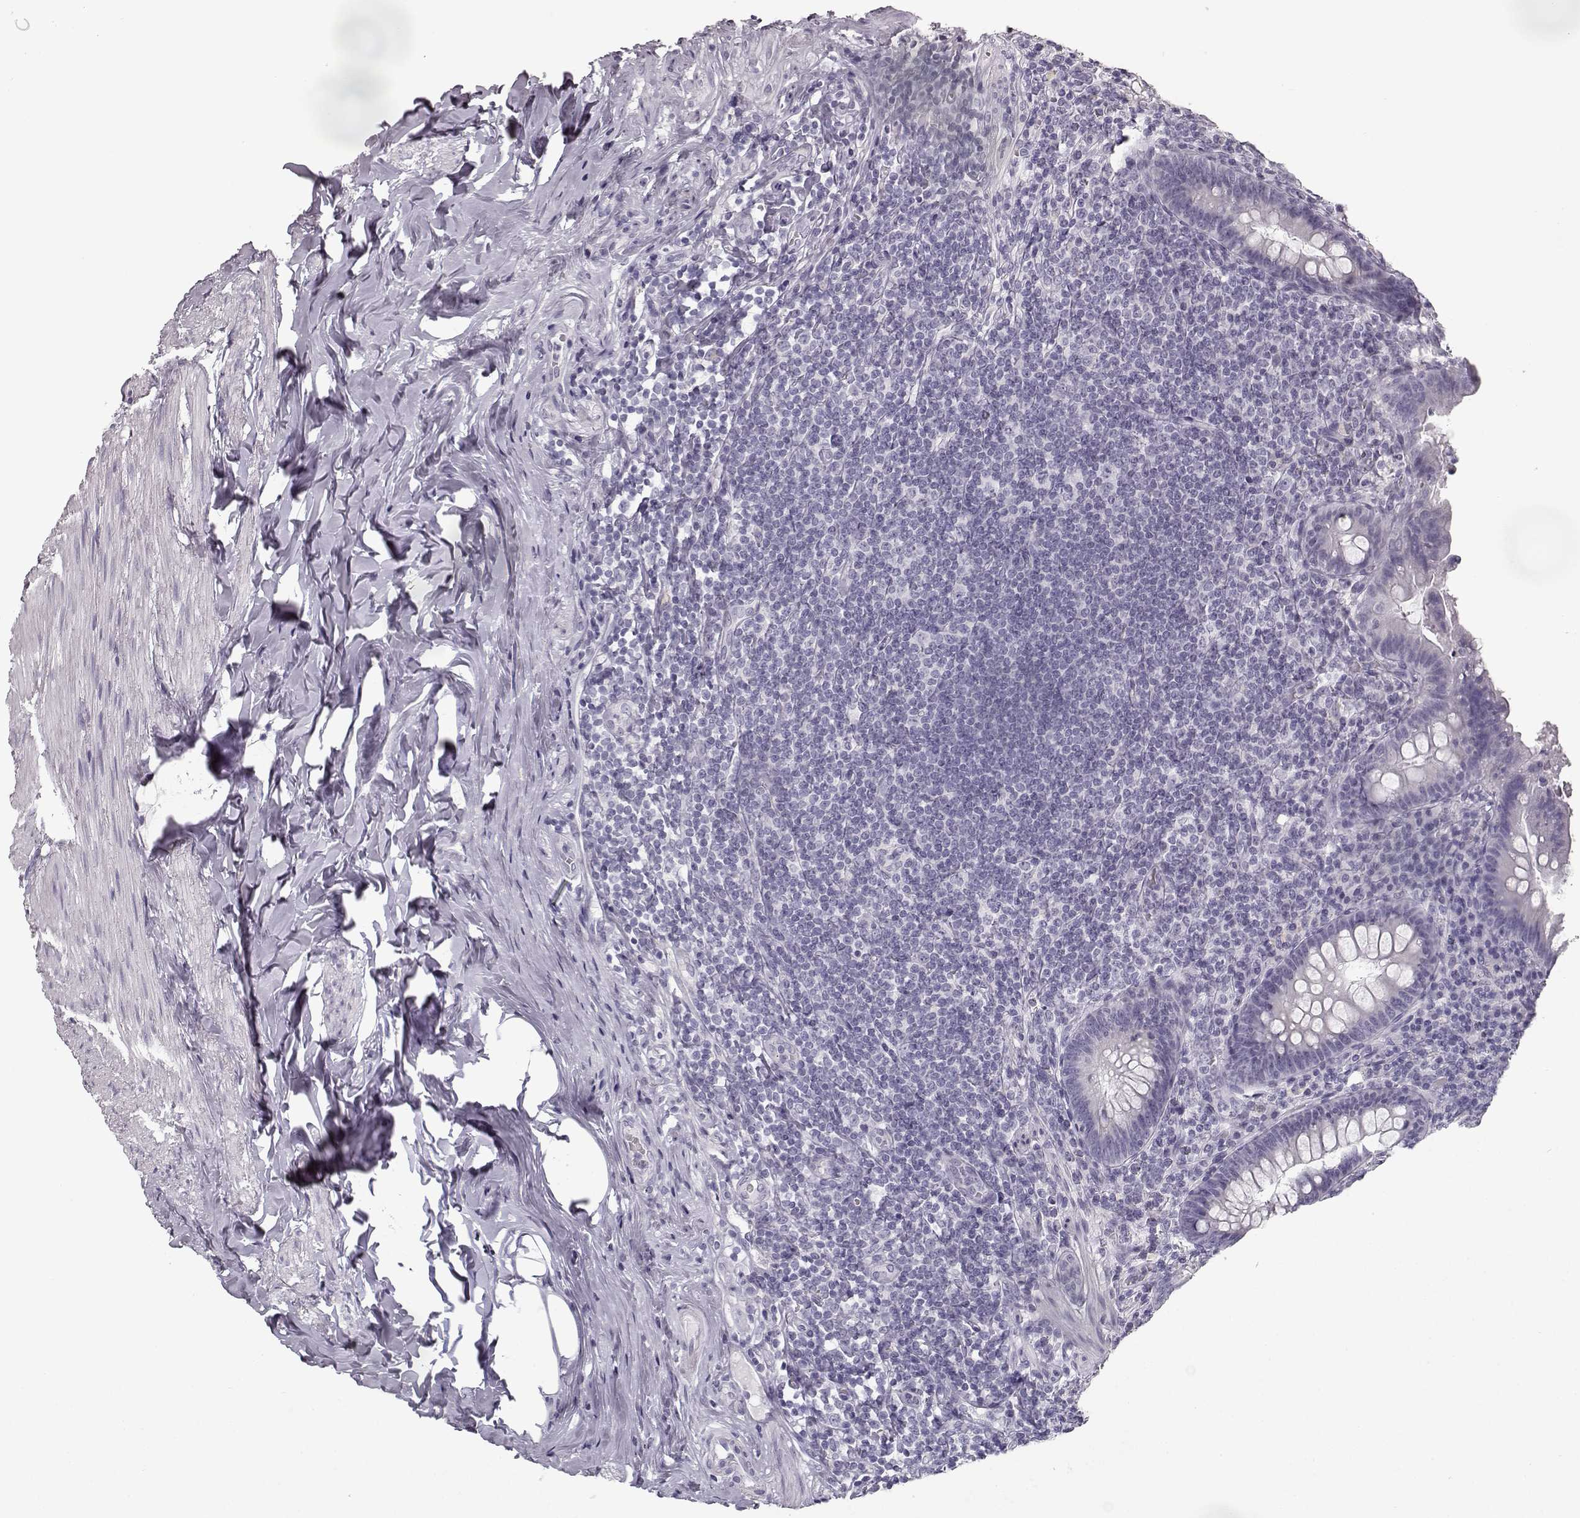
{"staining": {"intensity": "negative", "quantity": "none", "location": "none"}, "tissue": "appendix", "cell_type": "Glandular cells", "image_type": "normal", "snomed": [{"axis": "morphology", "description": "Normal tissue, NOS"}, {"axis": "topography", "description": "Appendix"}], "caption": "This is an IHC photomicrograph of unremarkable appendix. There is no expression in glandular cells.", "gene": "SEMG2", "patient": {"sex": "male", "age": 47}}